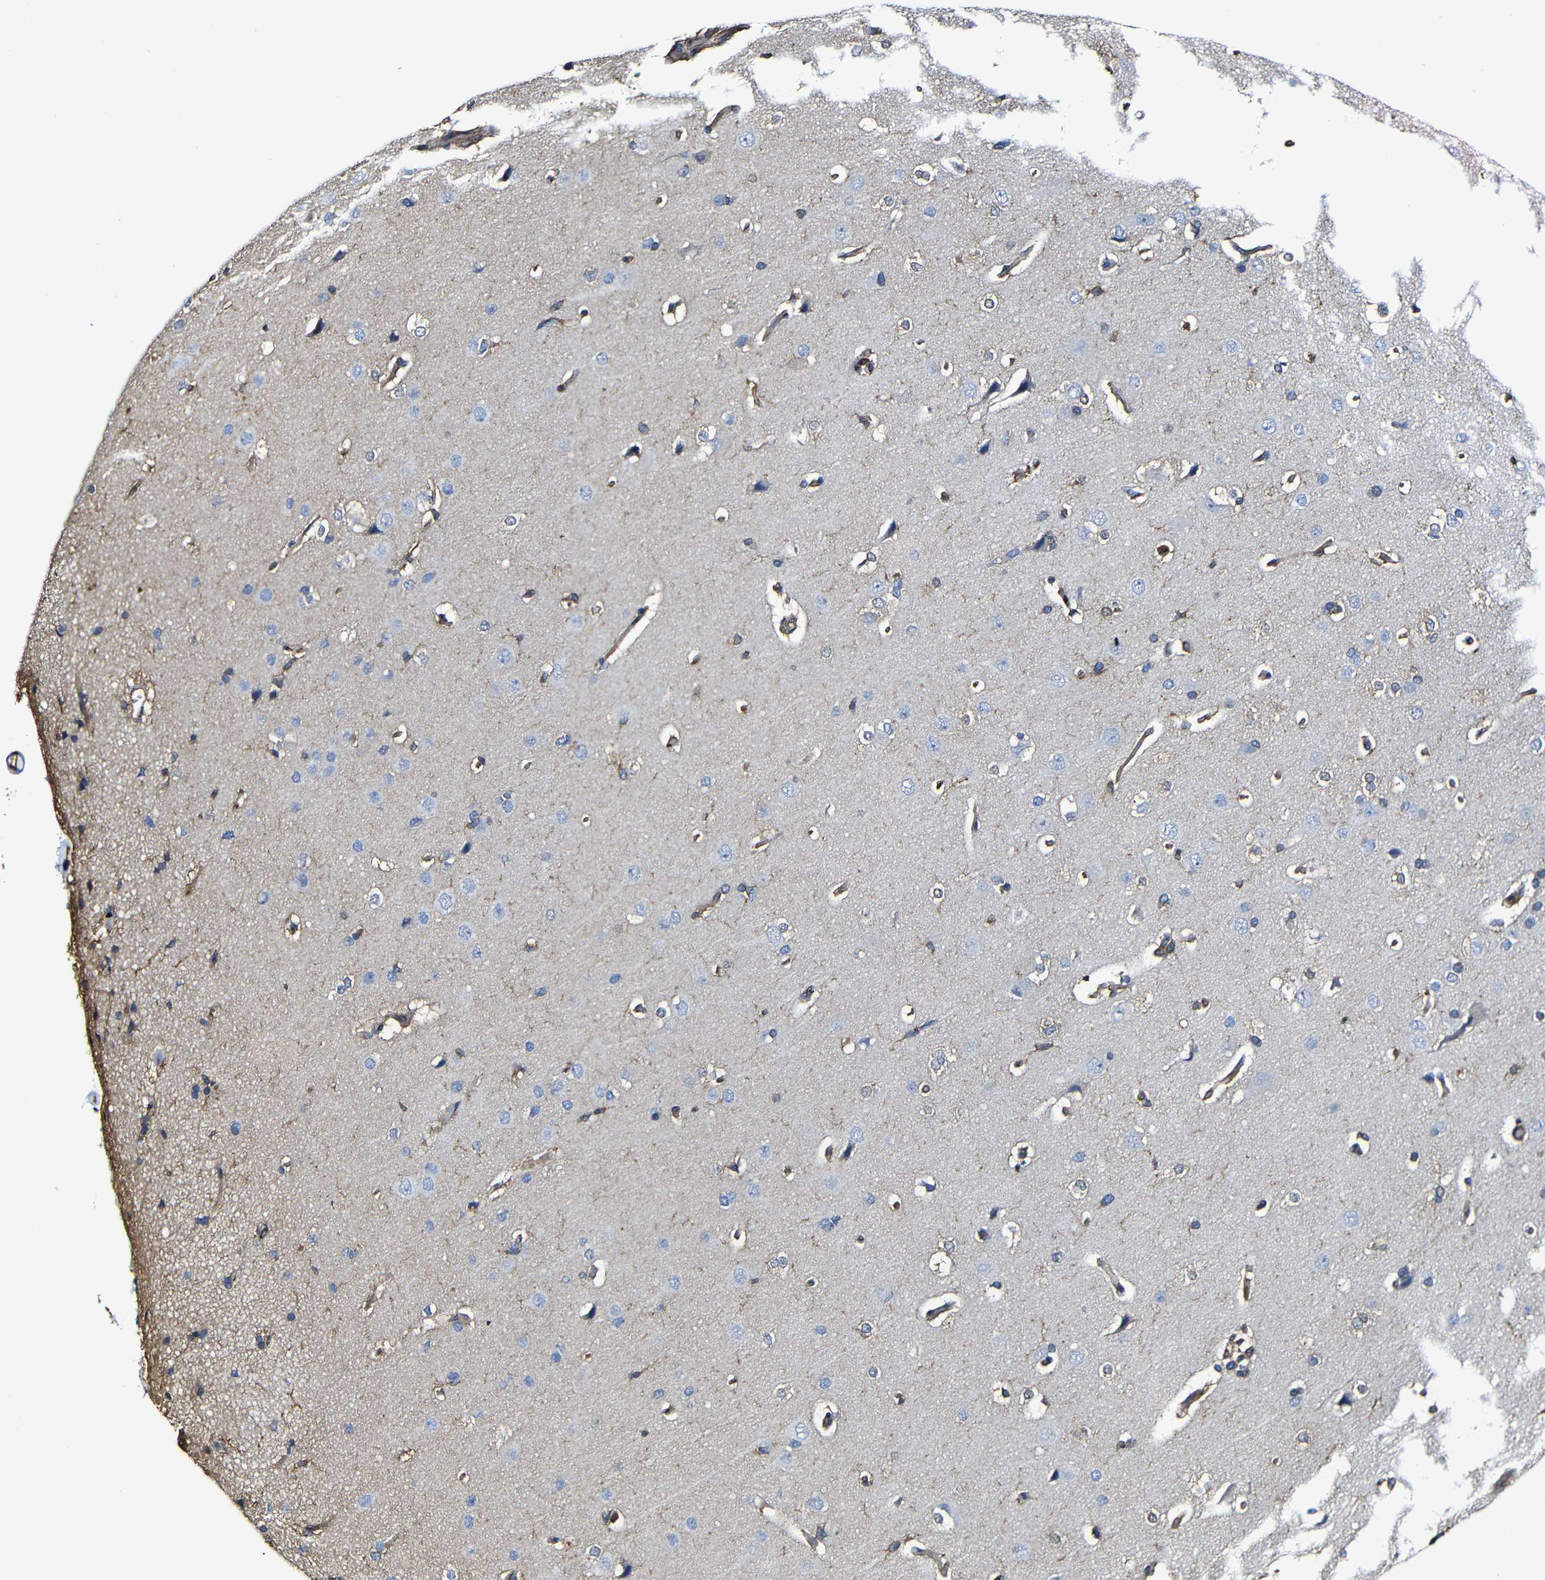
{"staining": {"intensity": "moderate", "quantity": ">75%", "location": "cytoplasmic/membranous"}, "tissue": "cerebral cortex", "cell_type": "Endothelial cells", "image_type": "normal", "snomed": [{"axis": "morphology", "description": "Normal tissue, NOS"}, {"axis": "topography", "description": "Cerebral cortex"}], "caption": "A brown stain labels moderate cytoplasmic/membranous positivity of a protein in endothelial cells of benign human cerebral cortex.", "gene": "MSN", "patient": {"sex": "male", "age": 62}}